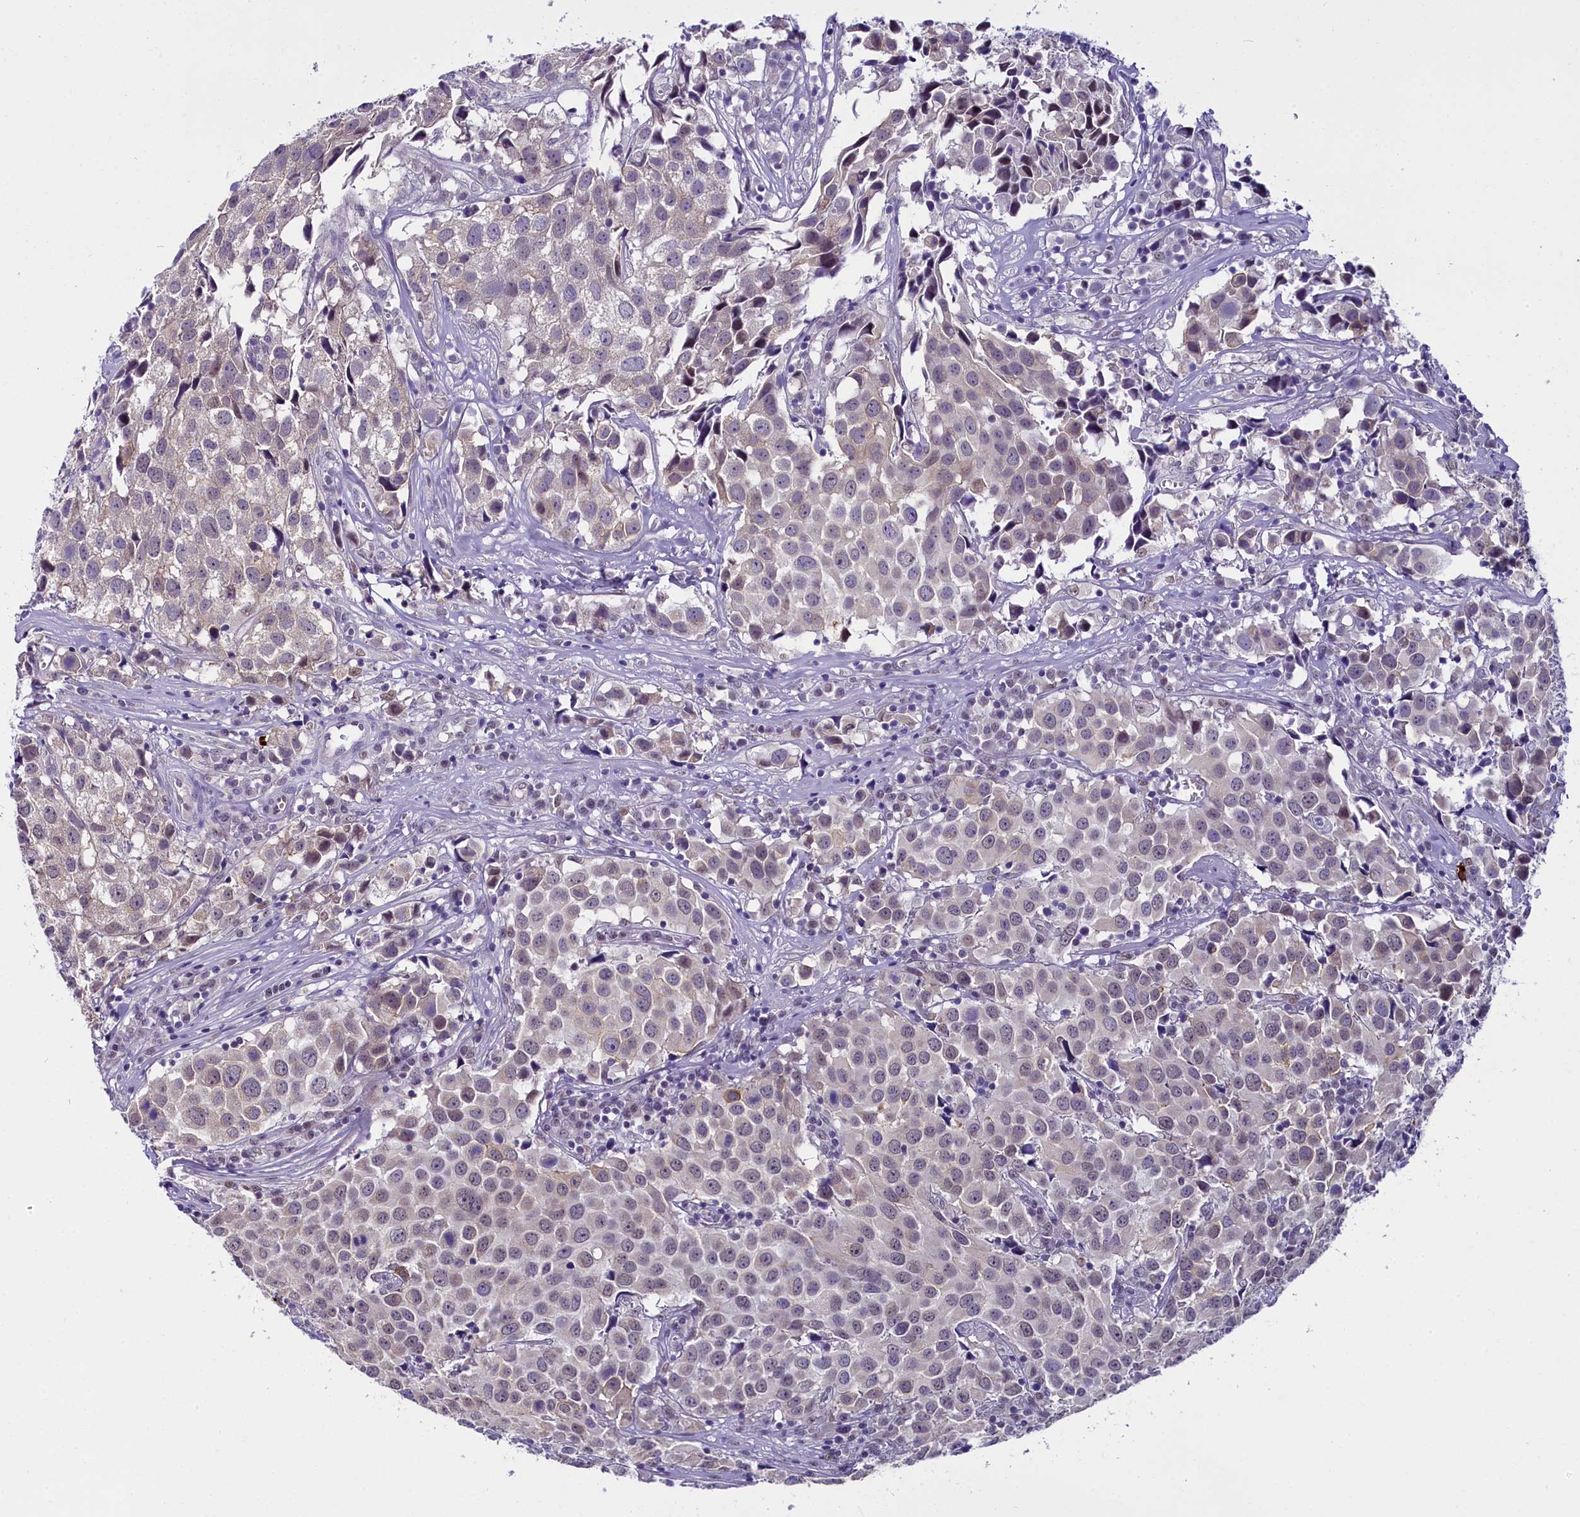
{"staining": {"intensity": "weak", "quantity": "<25%", "location": "nuclear"}, "tissue": "urothelial cancer", "cell_type": "Tumor cells", "image_type": "cancer", "snomed": [{"axis": "morphology", "description": "Urothelial carcinoma, High grade"}, {"axis": "topography", "description": "Urinary bladder"}], "caption": "The IHC histopathology image has no significant positivity in tumor cells of urothelial cancer tissue.", "gene": "OSGEP", "patient": {"sex": "female", "age": 75}}